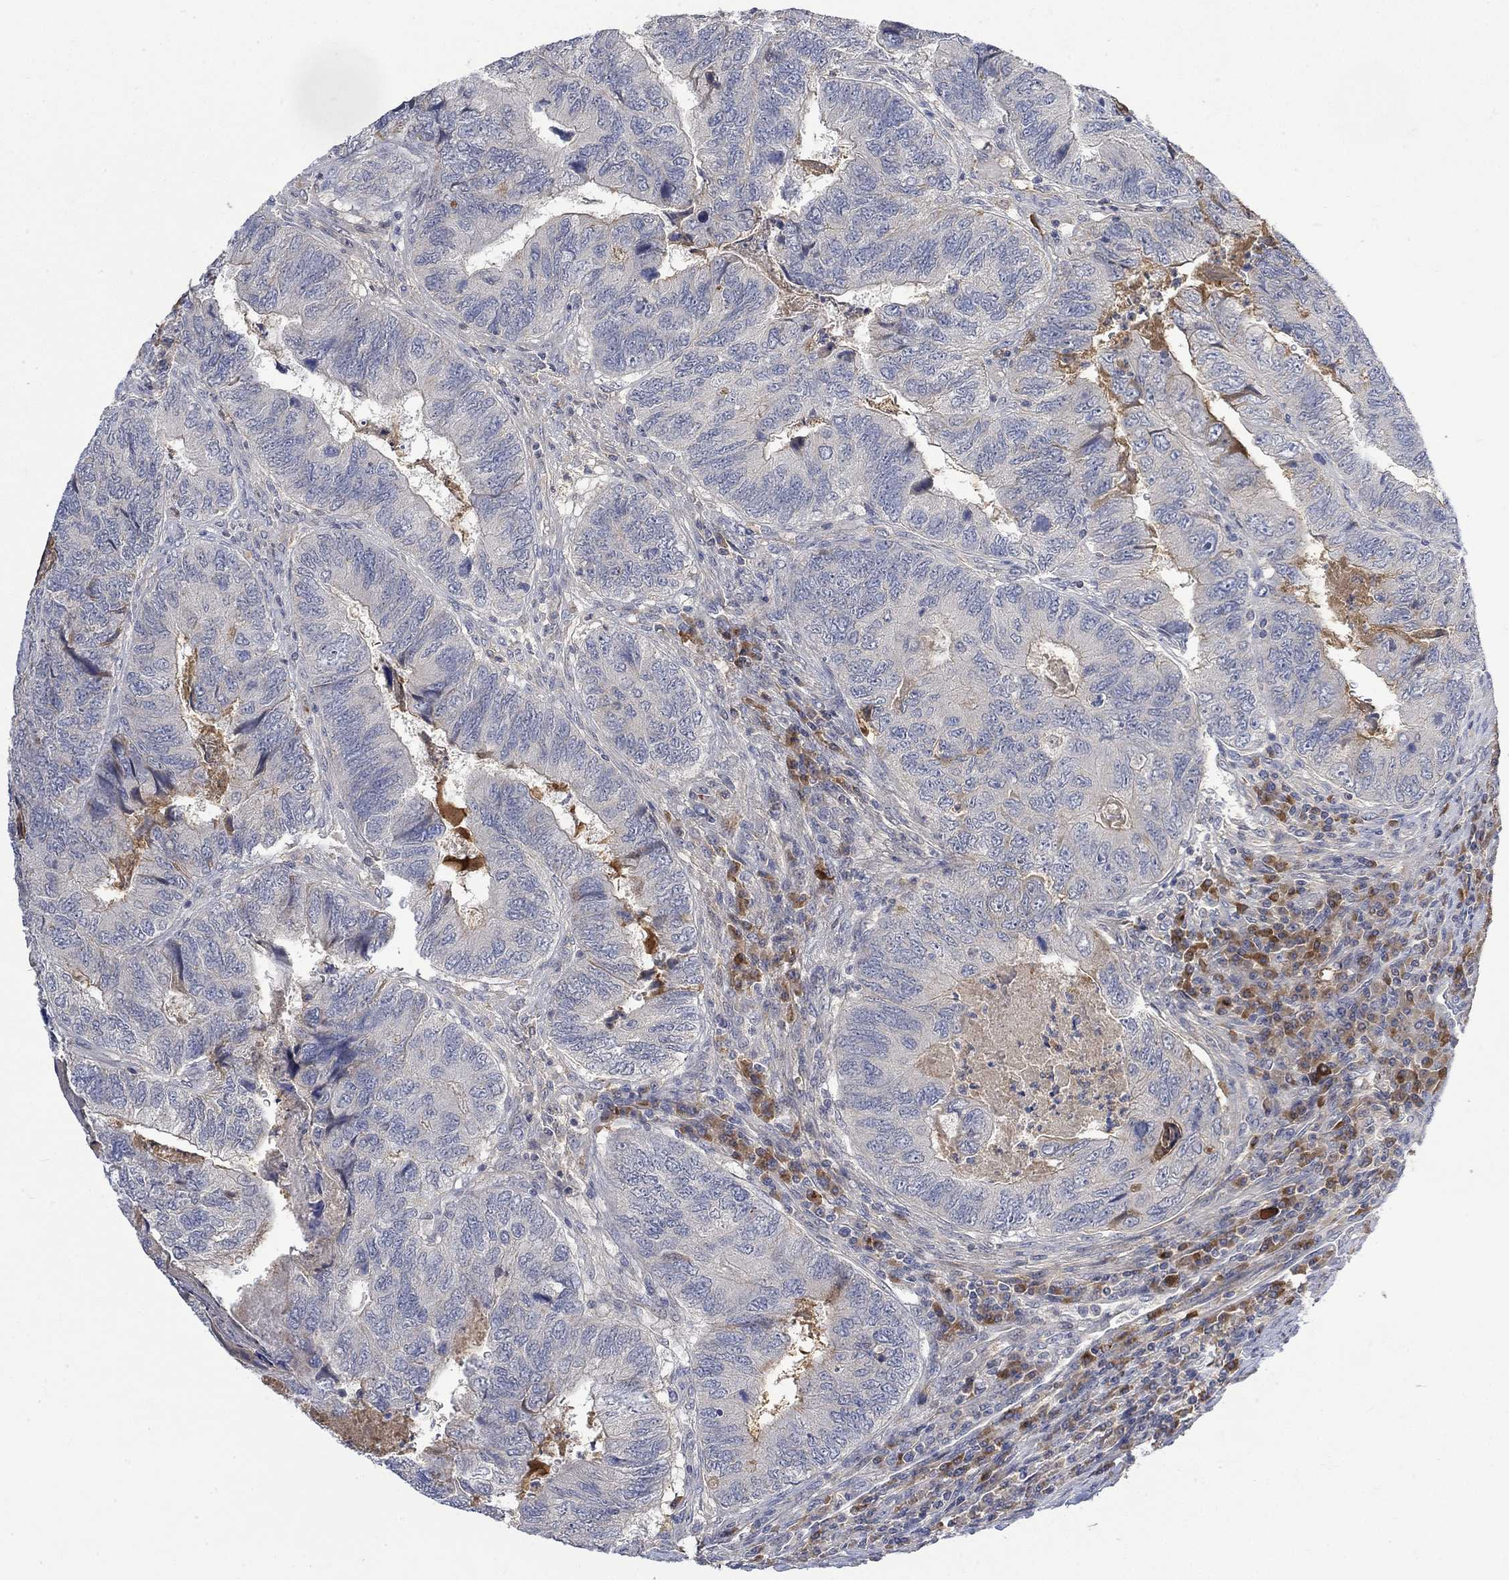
{"staining": {"intensity": "negative", "quantity": "none", "location": "none"}, "tissue": "colorectal cancer", "cell_type": "Tumor cells", "image_type": "cancer", "snomed": [{"axis": "morphology", "description": "Adenocarcinoma, NOS"}, {"axis": "topography", "description": "Colon"}], "caption": "Colorectal cancer (adenocarcinoma) was stained to show a protein in brown. There is no significant expression in tumor cells.", "gene": "MSTN", "patient": {"sex": "female", "age": 67}}